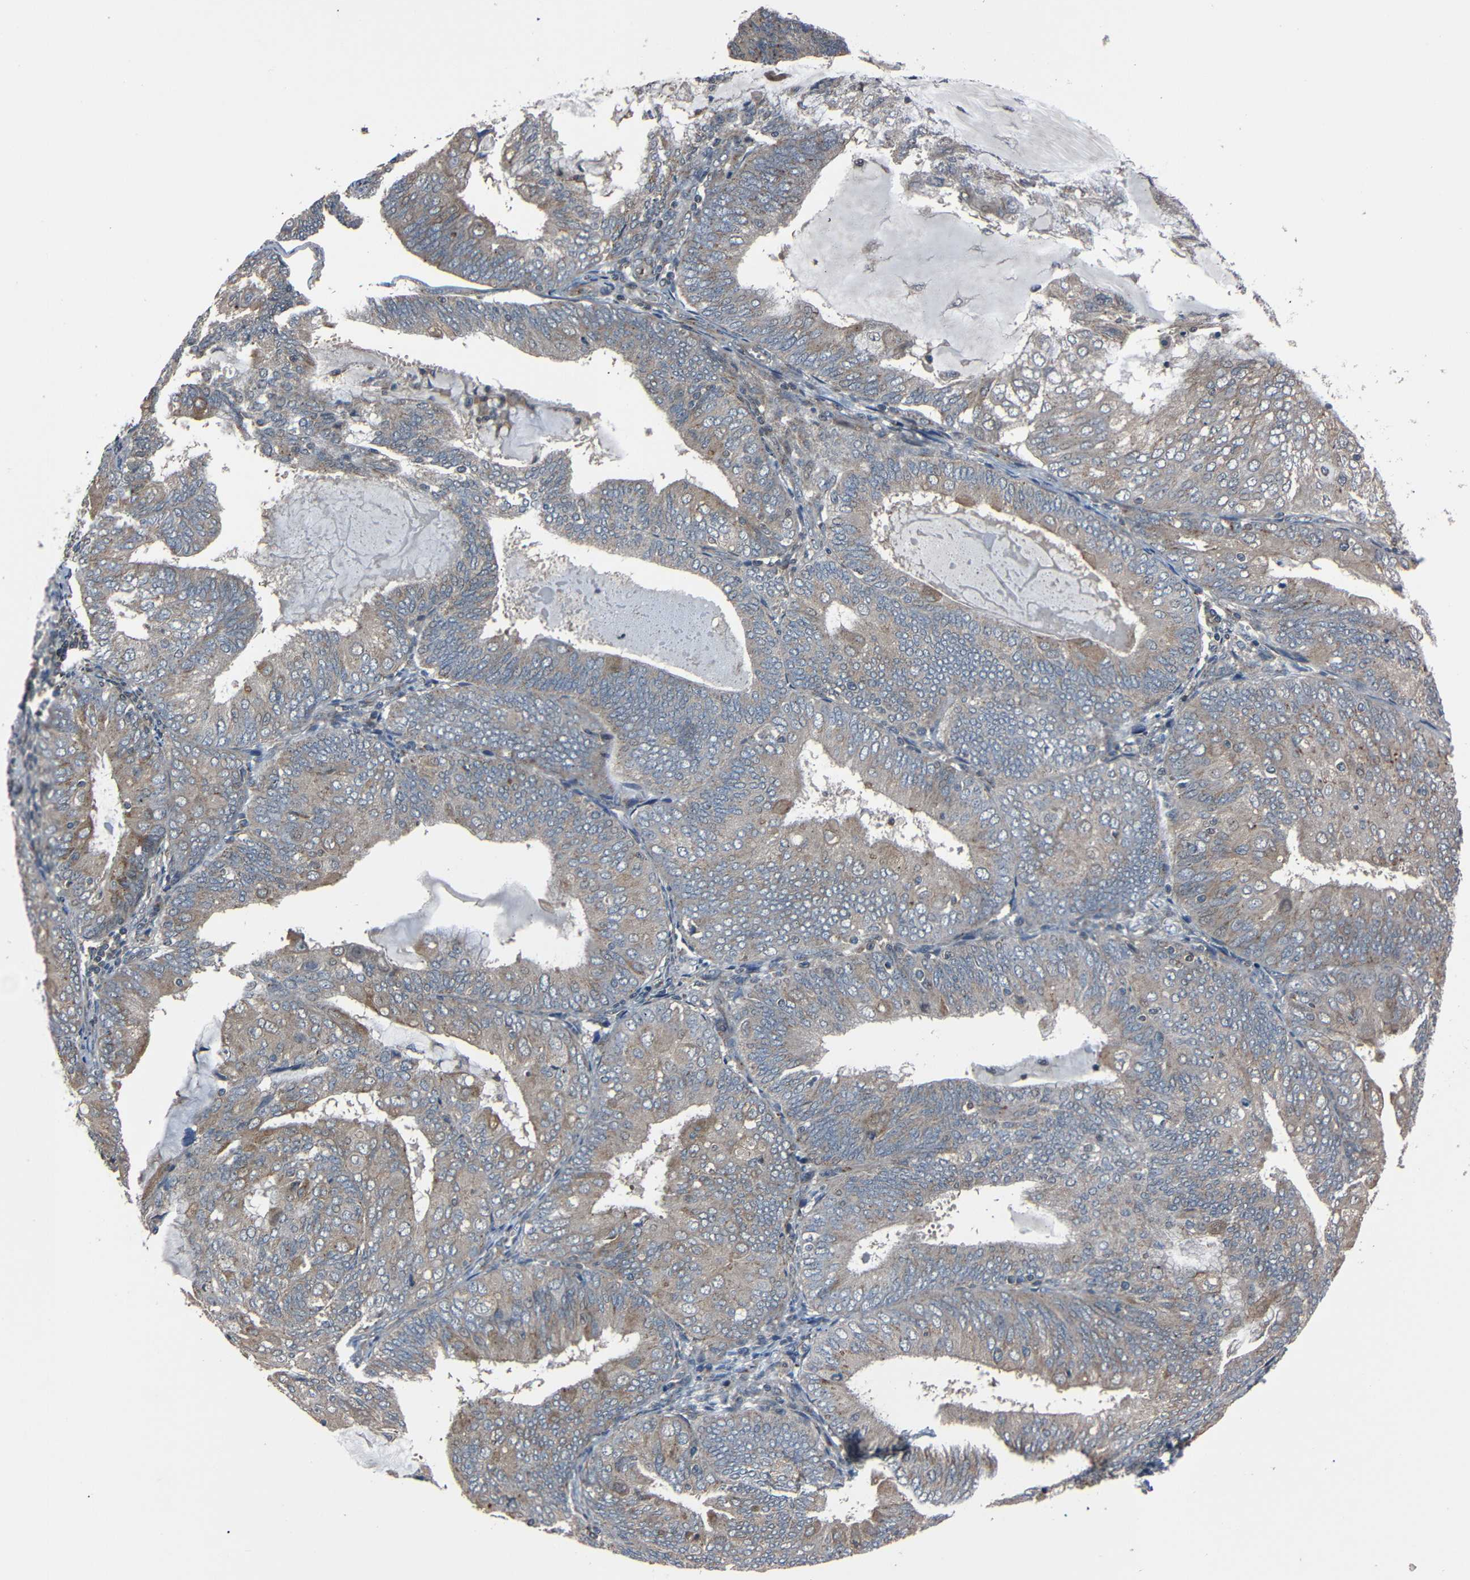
{"staining": {"intensity": "moderate", "quantity": ">75%", "location": "cytoplasmic/membranous"}, "tissue": "endometrial cancer", "cell_type": "Tumor cells", "image_type": "cancer", "snomed": [{"axis": "morphology", "description": "Adenocarcinoma, NOS"}, {"axis": "topography", "description": "Endometrium"}], "caption": "The immunohistochemical stain labels moderate cytoplasmic/membranous positivity in tumor cells of endometrial cancer (adenocarcinoma) tissue.", "gene": "AKAP9", "patient": {"sex": "female", "age": 81}}